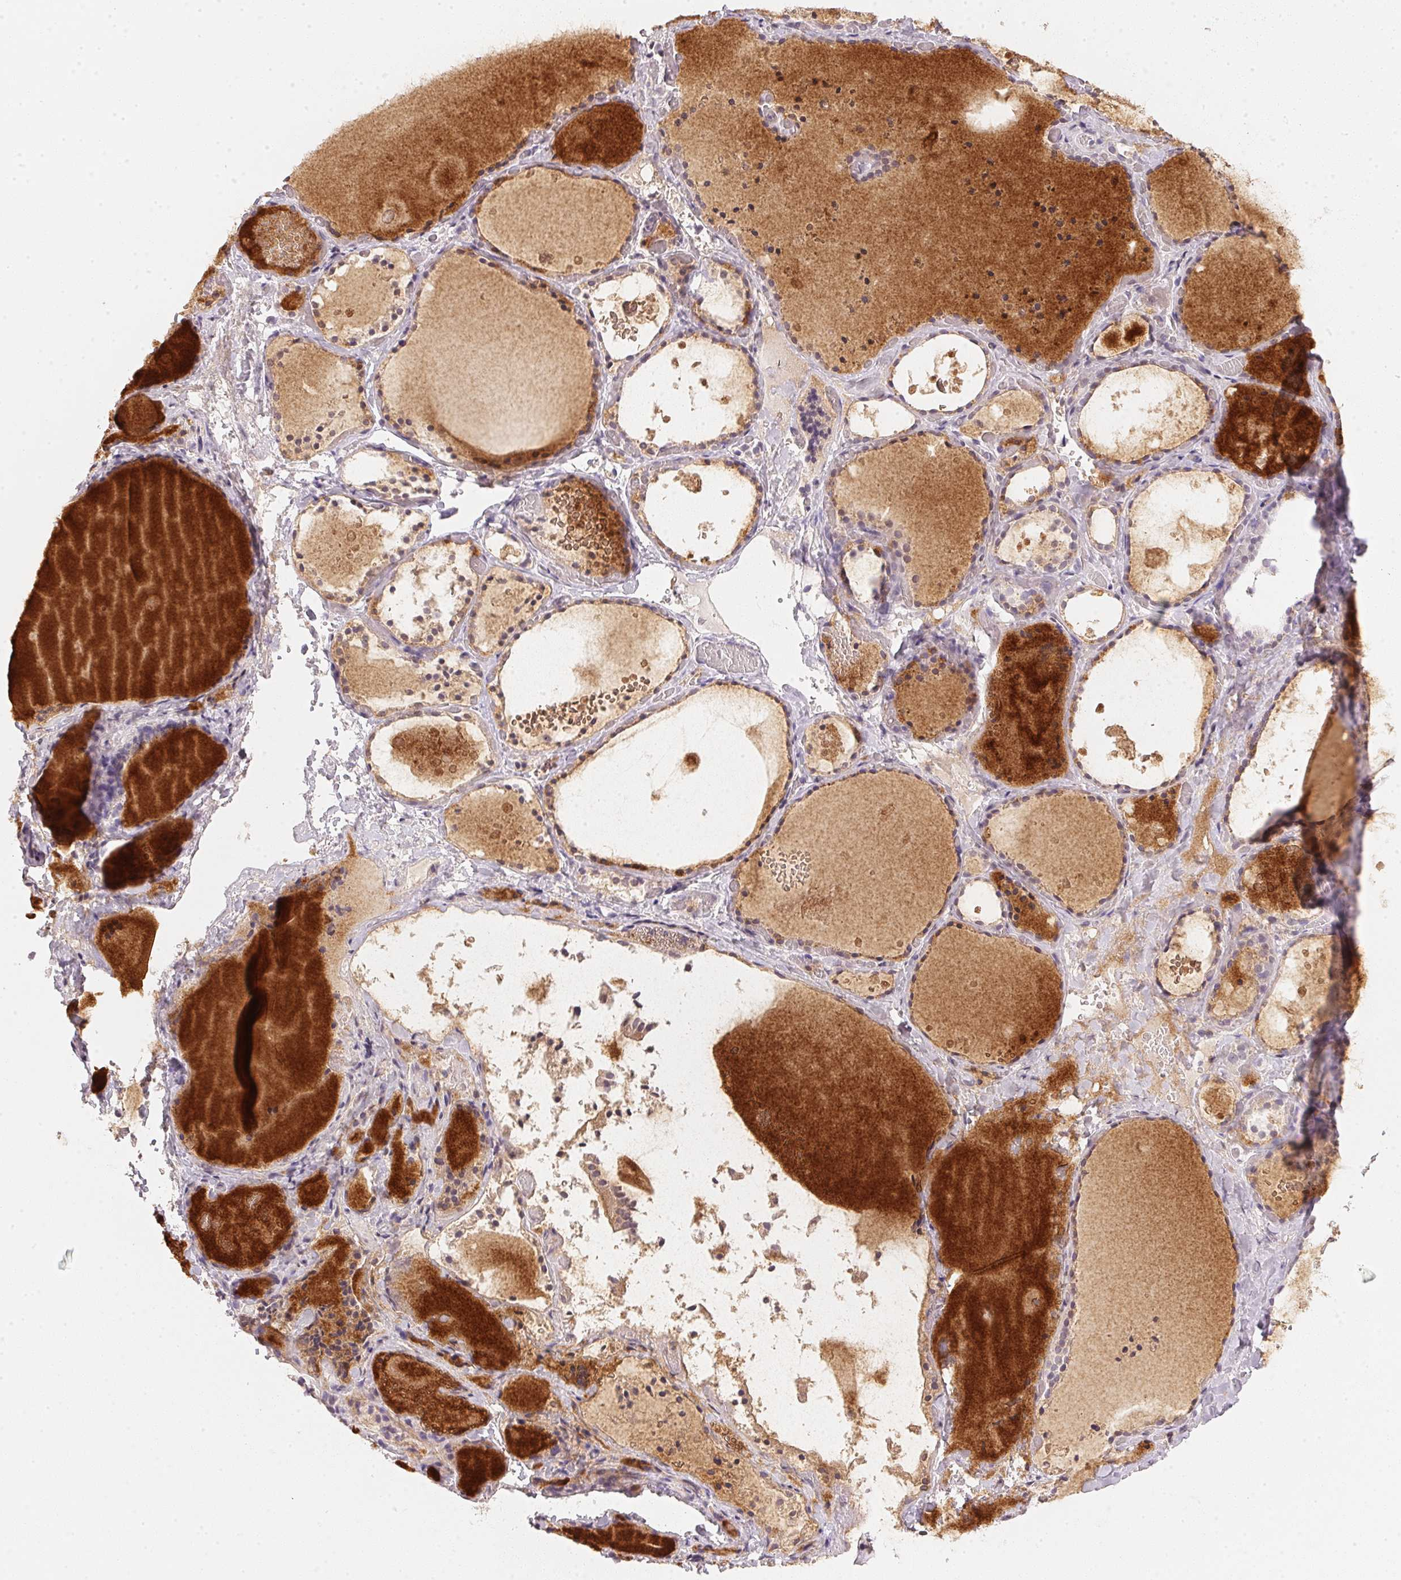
{"staining": {"intensity": "weak", "quantity": "25%-75%", "location": "cytoplasmic/membranous,nuclear"}, "tissue": "thyroid gland", "cell_type": "Glandular cells", "image_type": "normal", "snomed": [{"axis": "morphology", "description": "Normal tissue, NOS"}, {"axis": "topography", "description": "Thyroid gland"}], "caption": "High-magnification brightfield microscopy of normal thyroid gland stained with DAB (3,3'-diaminobenzidine) (brown) and counterstained with hematoxylin (blue). glandular cells exhibit weak cytoplasmic/membranous,nuclear positivity is identified in about25%-75% of cells. (IHC, brightfield microscopy, high magnification).", "gene": "POLR3G", "patient": {"sex": "female", "age": 56}}